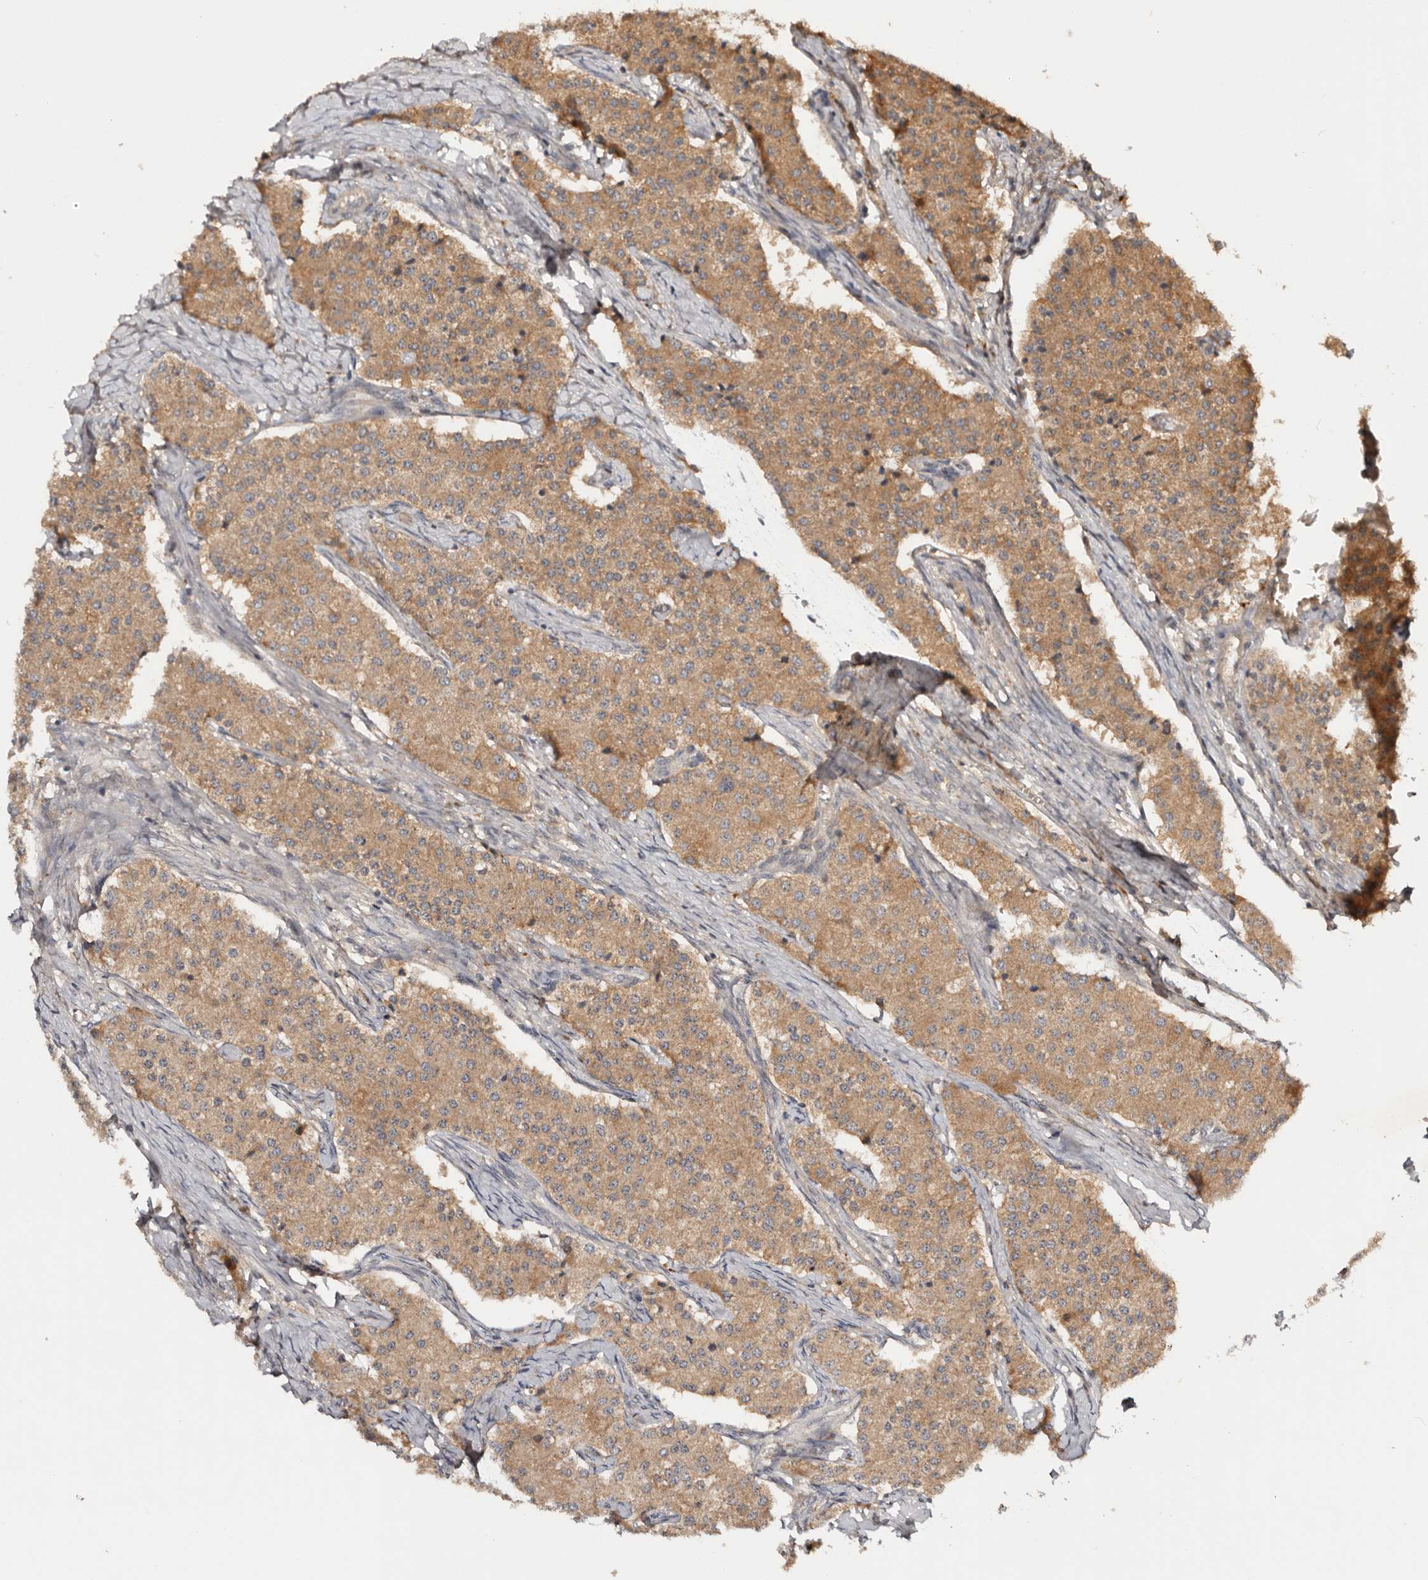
{"staining": {"intensity": "moderate", "quantity": ">75%", "location": "cytoplasmic/membranous"}, "tissue": "carcinoid", "cell_type": "Tumor cells", "image_type": "cancer", "snomed": [{"axis": "morphology", "description": "Carcinoid, malignant, NOS"}, {"axis": "topography", "description": "Colon"}], "caption": "Protein expression analysis of human malignant carcinoid reveals moderate cytoplasmic/membranous positivity in about >75% of tumor cells.", "gene": "PKIB", "patient": {"sex": "female", "age": 52}}